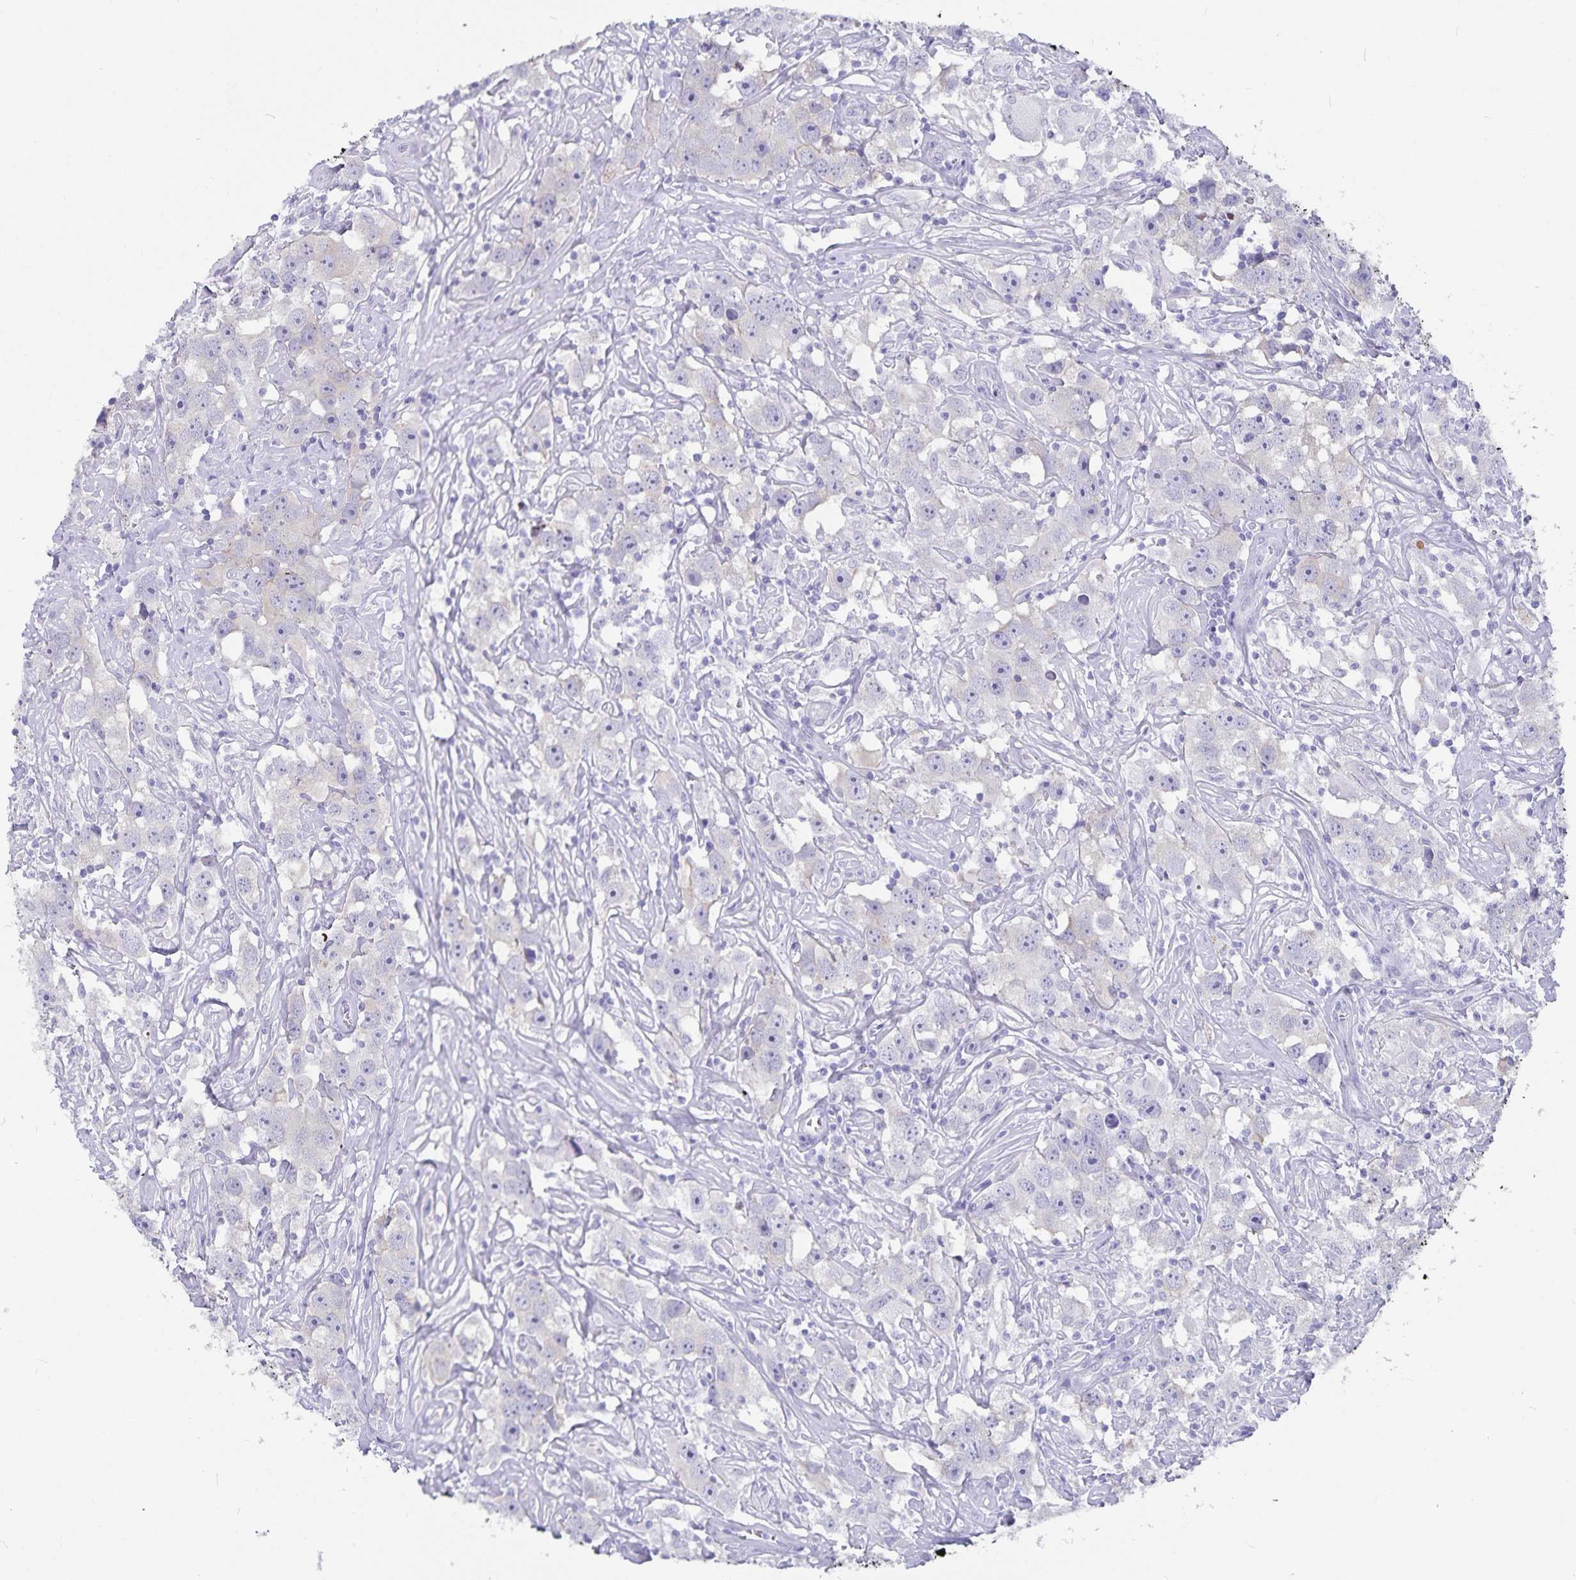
{"staining": {"intensity": "negative", "quantity": "none", "location": "none"}, "tissue": "testis cancer", "cell_type": "Tumor cells", "image_type": "cancer", "snomed": [{"axis": "morphology", "description": "Seminoma, NOS"}, {"axis": "topography", "description": "Testis"}], "caption": "This photomicrograph is of testis cancer (seminoma) stained with immunohistochemistry to label a protein in brown with the nuclei are counter-stained blue. There is no expression in tumor cells.", "gene": "PLAC1", "patient": {"sex": "male", "age": 49}}